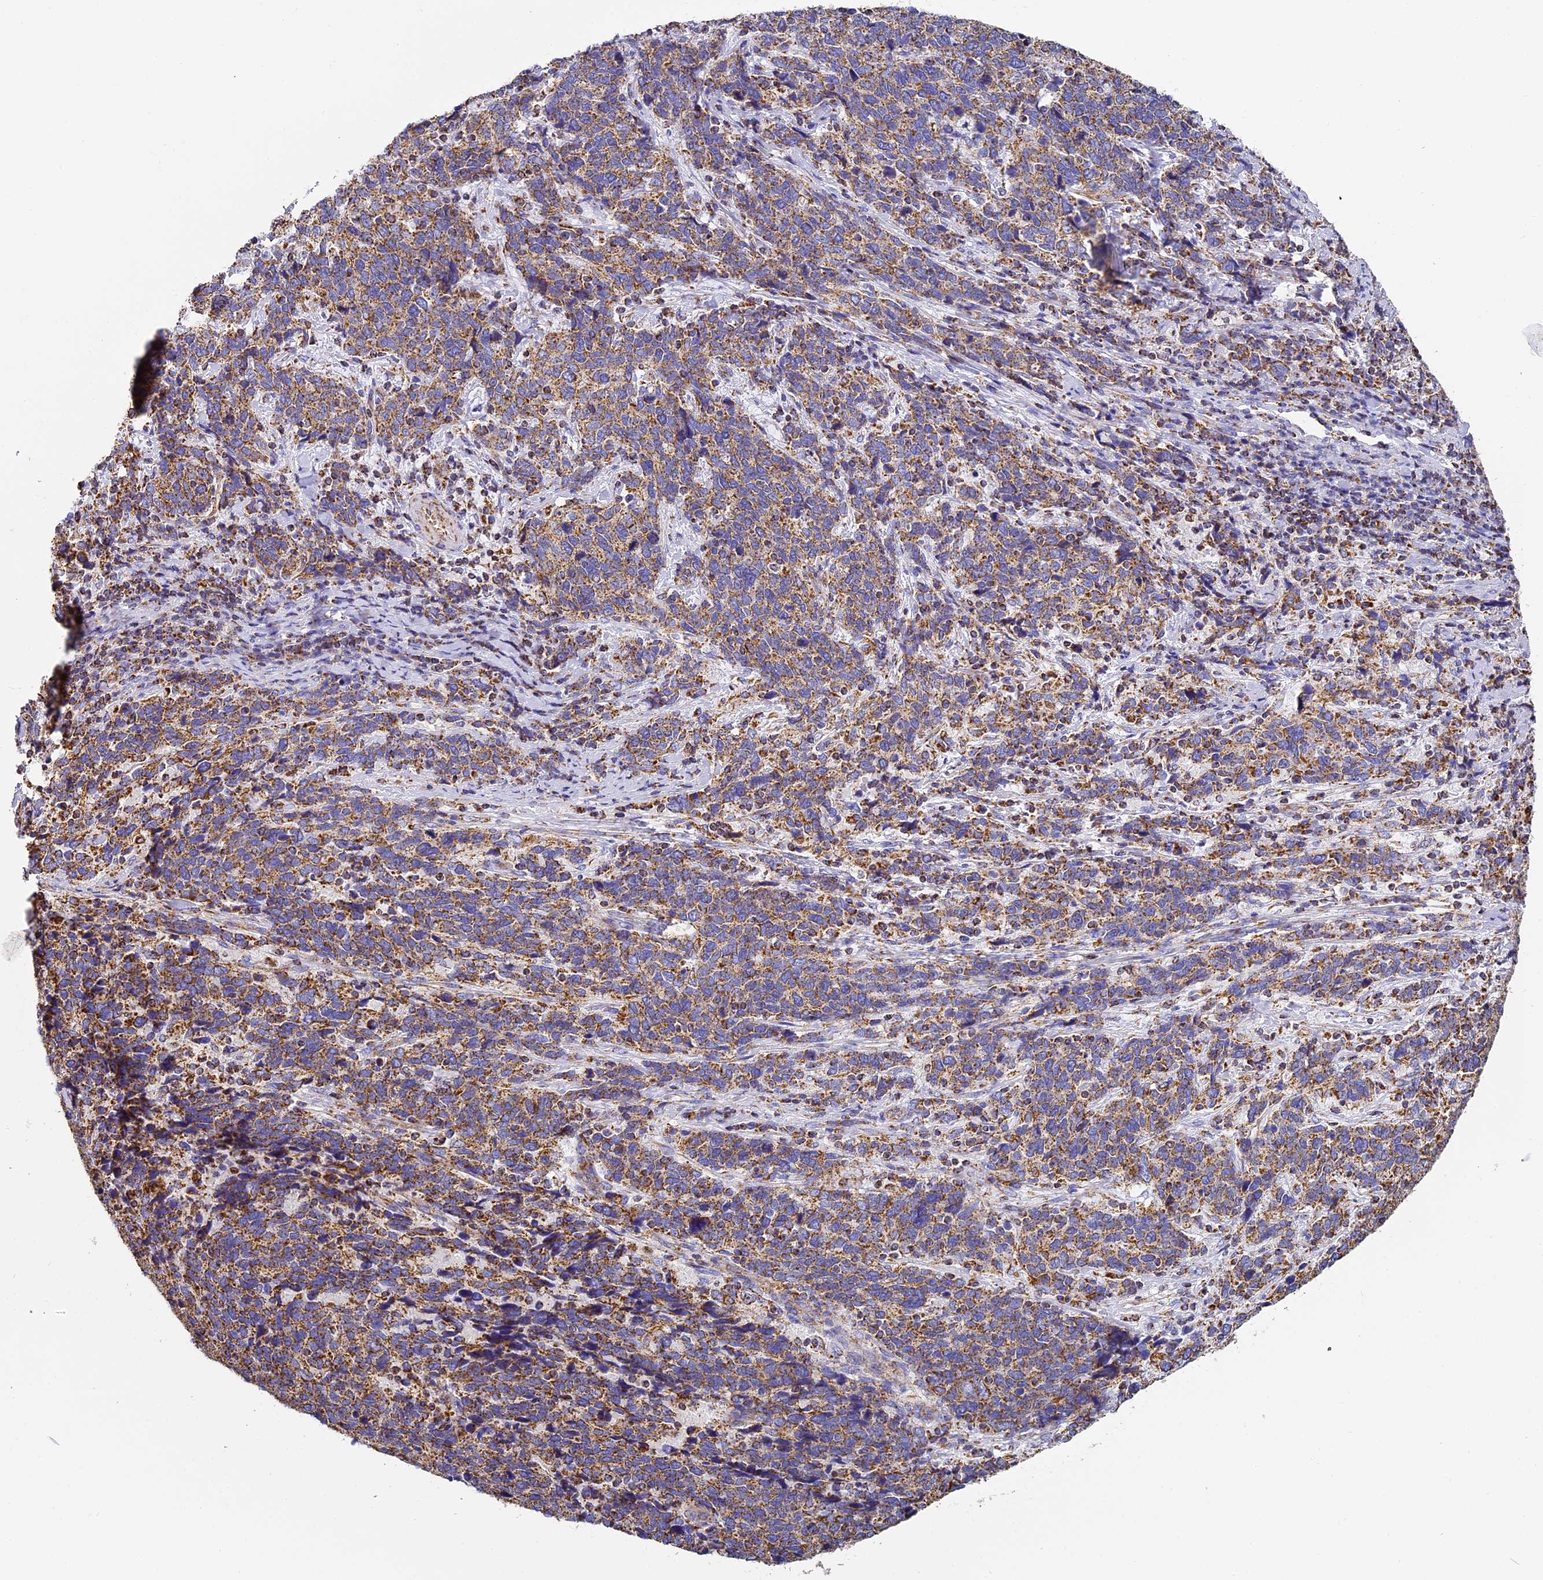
{"staining": {"intensity": "moderate", "quantity": ">75%", "location": "cytoplasmic/membranous"}, "tissue": "cervical cancer", "cell_type": "Tumor cells", "image_type": "cancer", "snomed": [{"axis": "morphology", "description": "Squamous cell carcinoma, NOS"}, {"axis": "topography", "description": "Cervix"}], "caption": "A brown stain labels moderate cytoplasmic/membranous positivity of a protein in cervical squamous cell carcinoma tumor cells. (Brightfield microscopy of DAB IHC at high magnification).", "gene": "STK17A", "patient": {"sex": "female", "age": 41}}